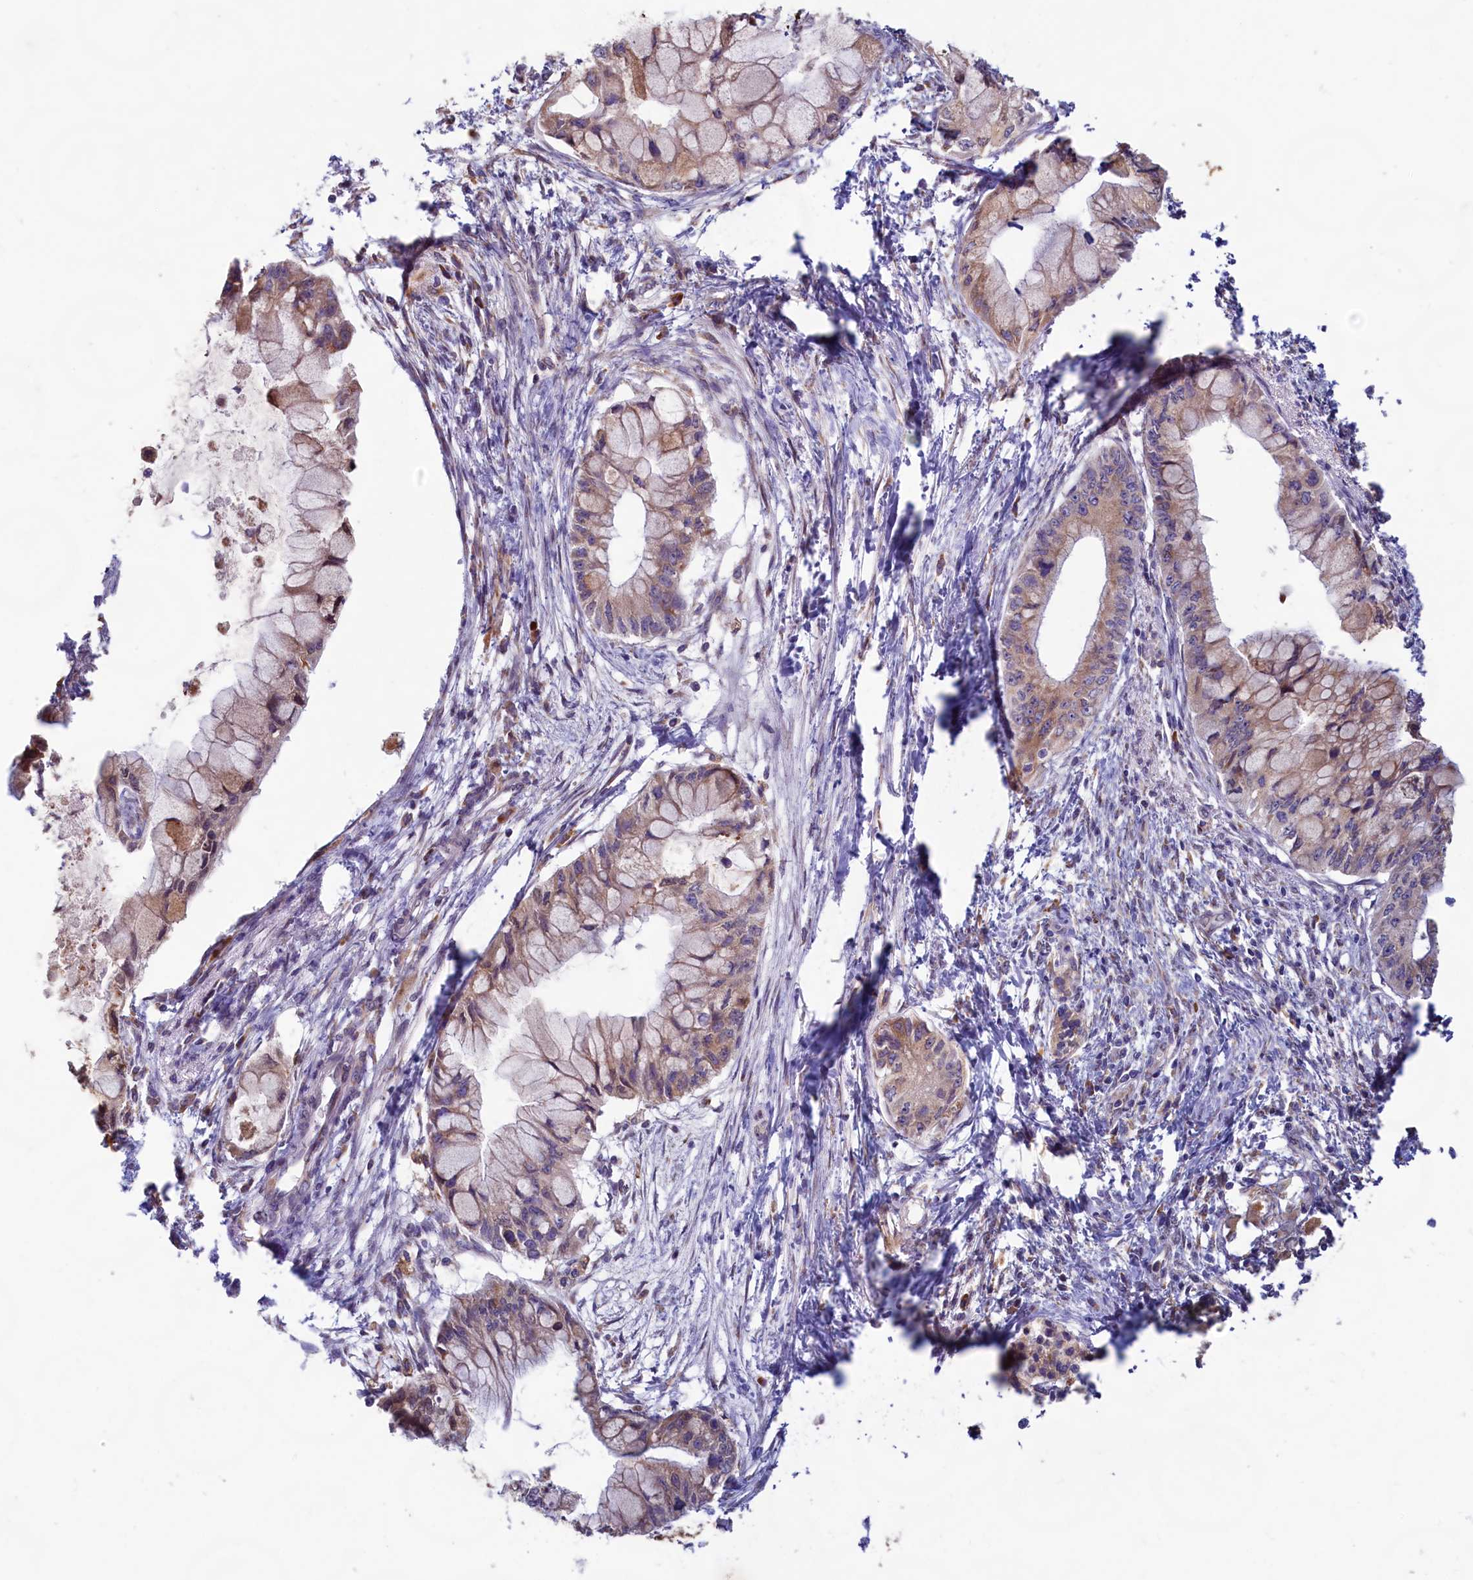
{"staining": {"intensity": "moderate", "quantity": "25%-75%", "location": "cytoplasmic/membranous"}, "tissue": "pancreatic cancer", "cell_type": "Tumor cells", "image_type": "cancer", "snomed": [{"axis": "morphology", "description": "Adenocarcinoma, NOS"}, {"axis": "topography", "description": "Pancreas"}], "caption": "About 25%-75% of tumor cells in pancreatic adenocarcinoma show moderate cytoplasmic/membranous protein positivity as visualized by brown immunohistochemical staining.", "gene": "TBC1D19", "patient": {"sex": "male", "age": 48}}